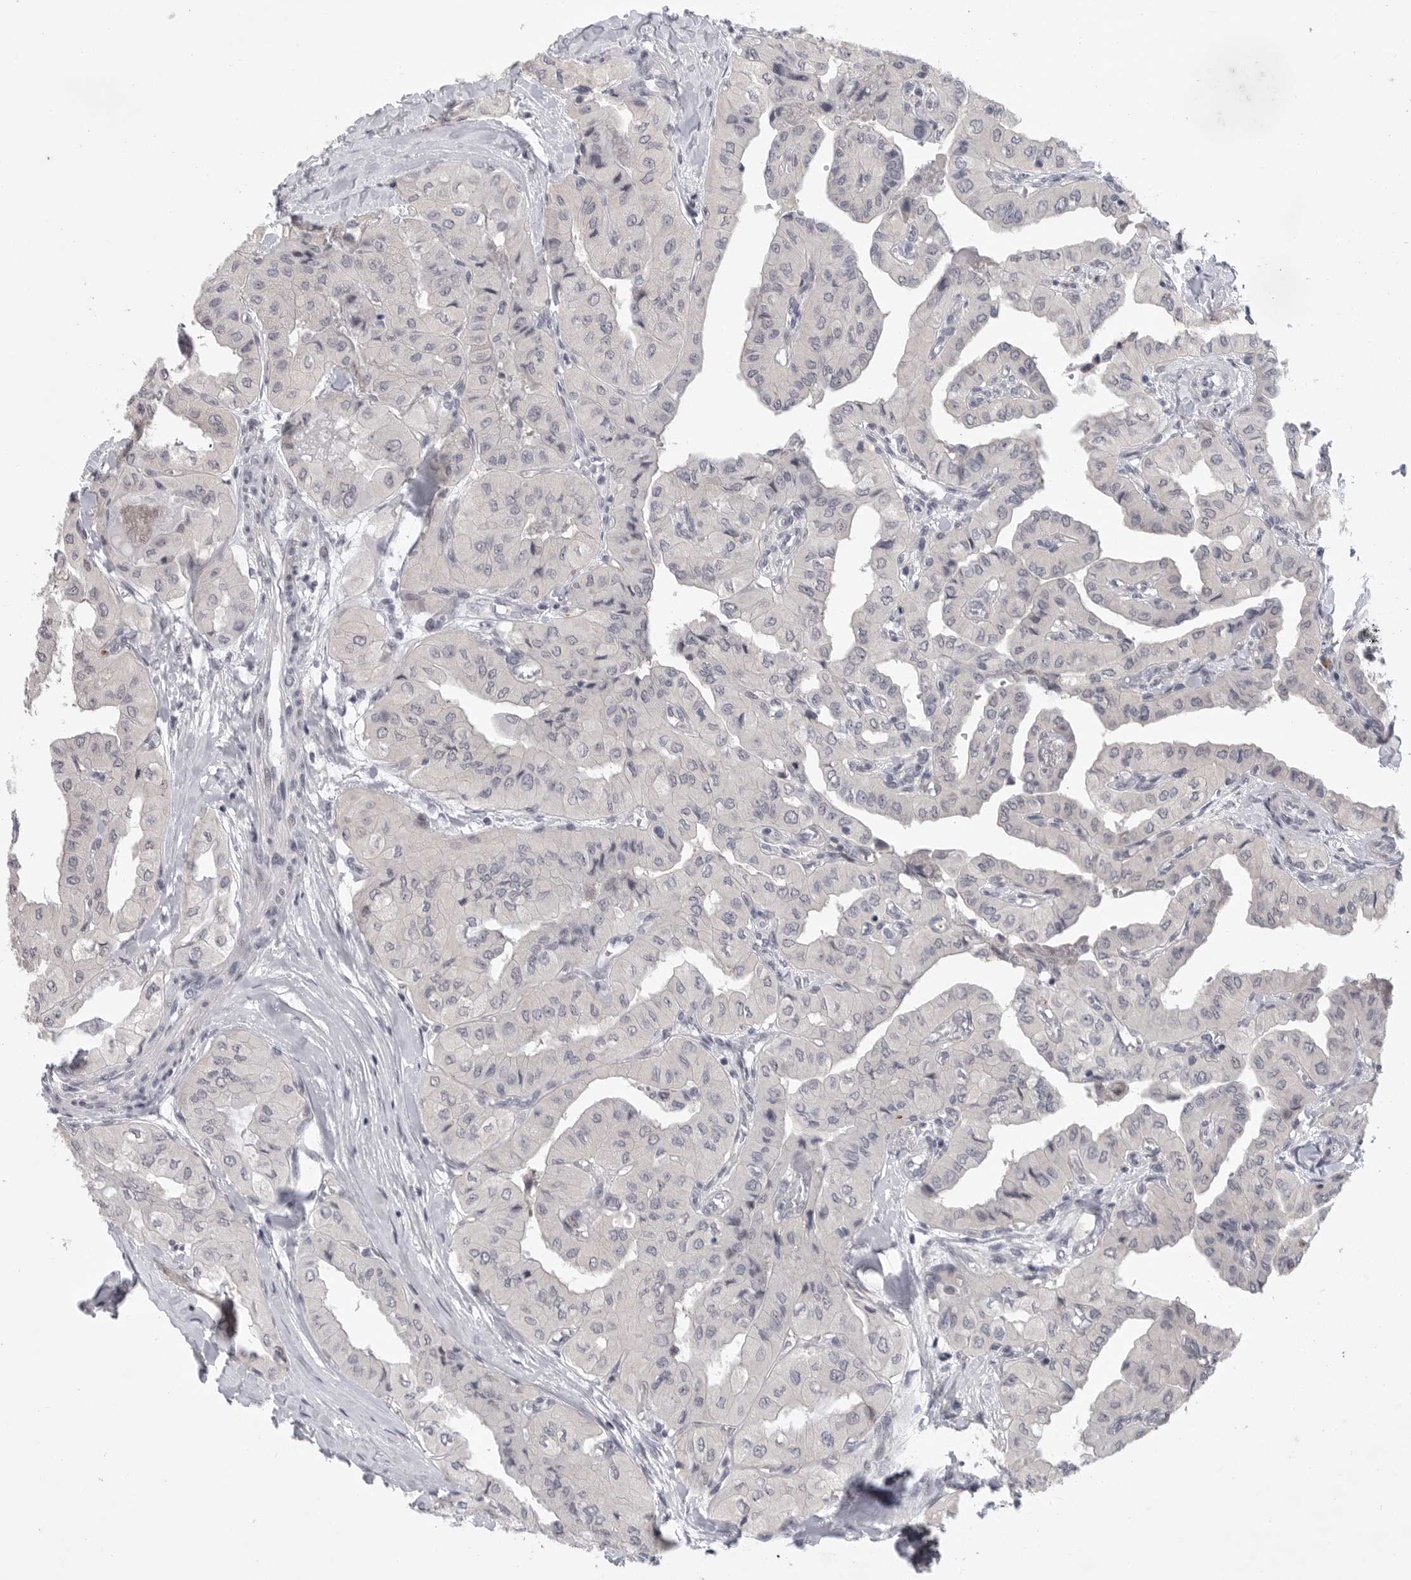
{"staining": {"intensity": "negative", "quantity": "none", "location": "none"}, "tissue": "thyroid cancer", "cell_type": "Tumor cells", "image_type": "cancer", "snomed": [{"axis": "morphology", "description": "Papillary adenocarcinoma, NOS"}, {"axis": "topography", "description": "Thyroid gland"}], "caption": "Micrograph shows no protein positivity in tumor cells of thyroid cancer tissue.", "gene": "FBXO43", "patient": {"sex": "female", "age": 59}}